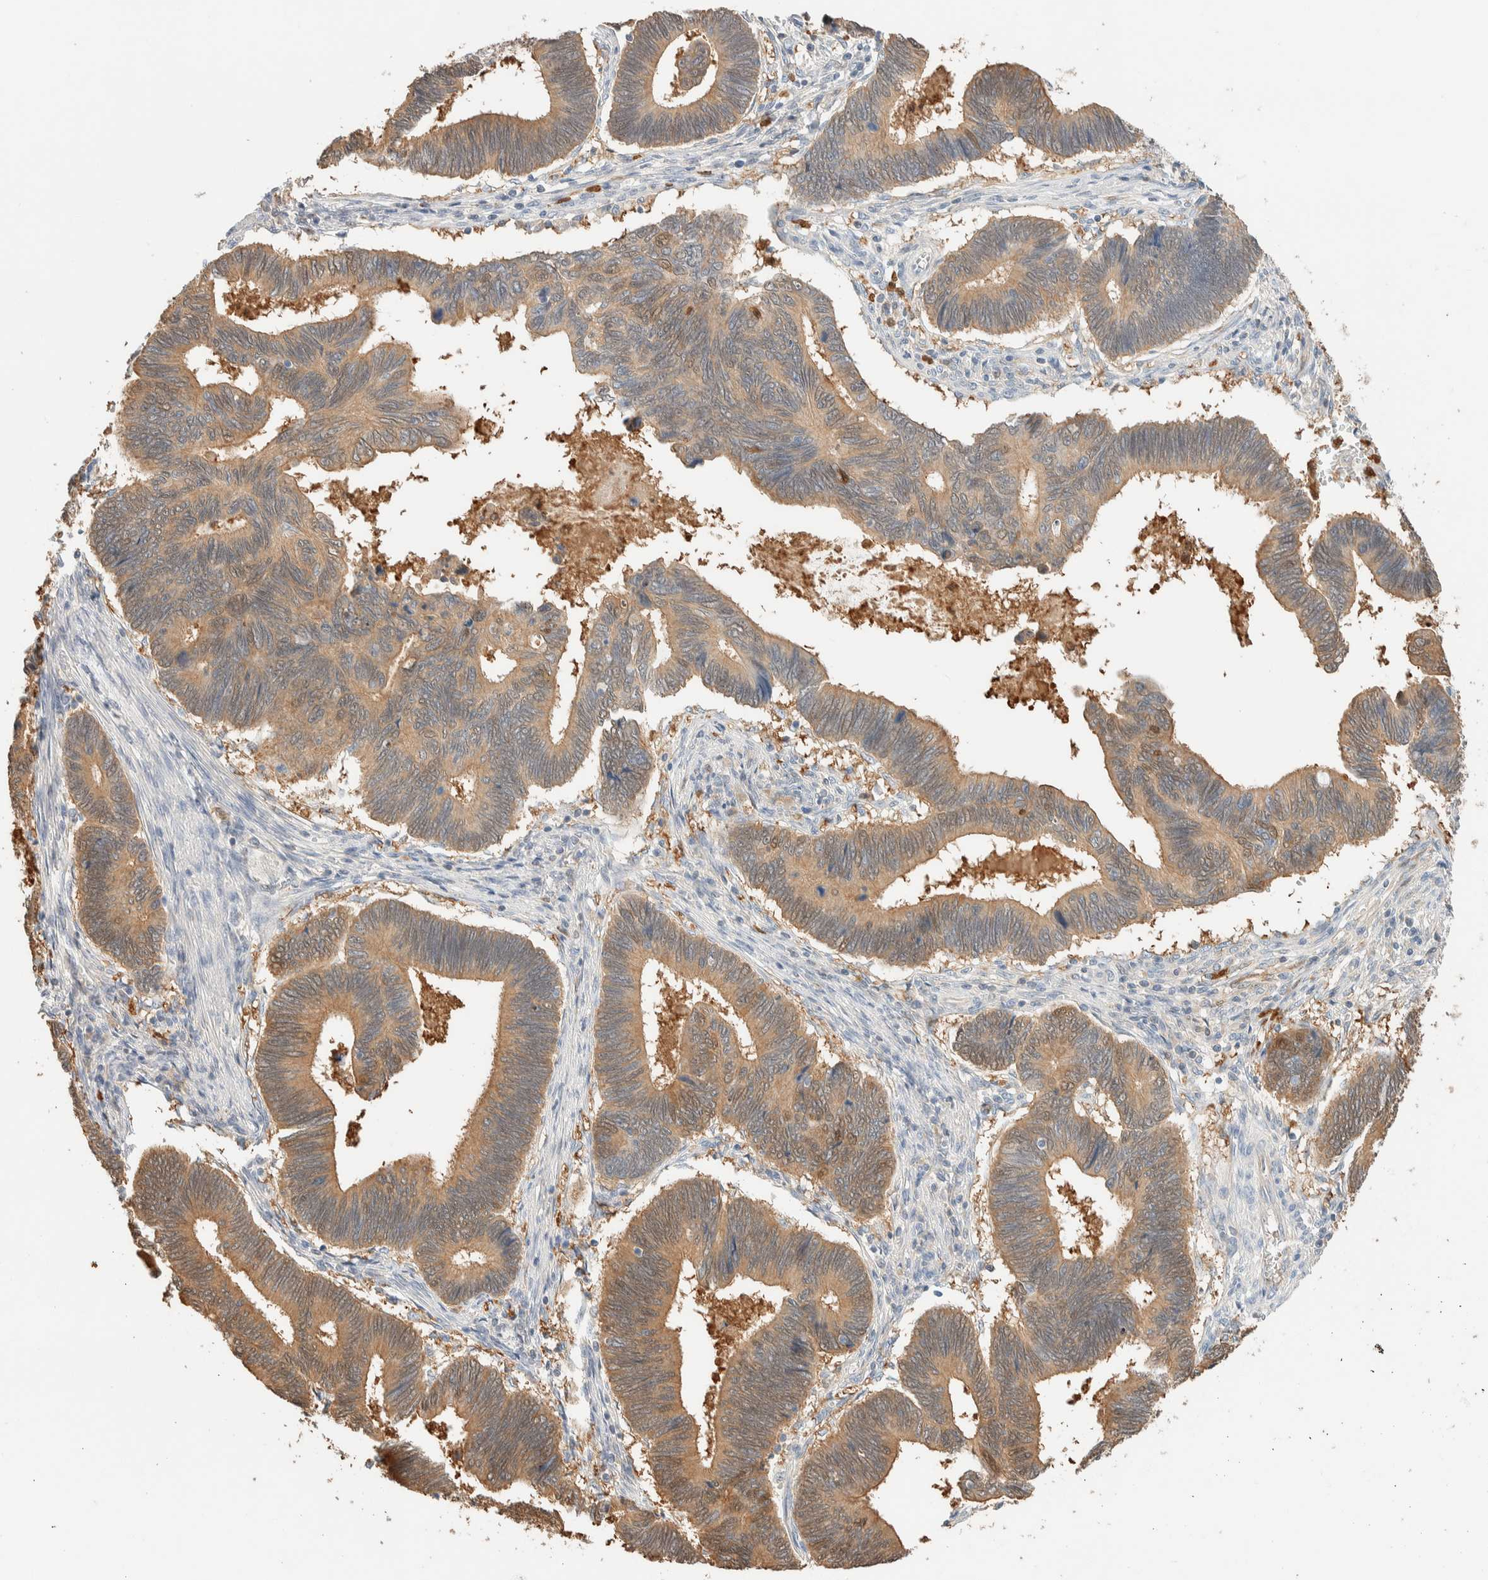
{"staining": {"intensity": "moderate", "quantity": ">75%", "location": "cytoplasmic/membranous"}, "tissue": "pancreatic cancer", "cell_type": "Tumor cells", "image_type": "cancer", "snomed": [{"axis": "morphology", "description": "Adenocarcinoma, NOS"}, {"axis": "topography", "description": "Pancreas"}], "caption": "High-magnification brightfield microscopy of adenocarcinoma (pancreatic) stained with DAB (brown) and counterstained with hematoxylin (blue). tumor cells exhibit moderate cytoplasmic/membranous expression is appreciated in about>75% of cells.", "gene": "SETD4", "patient": {"sex": "female", "age": 70}}